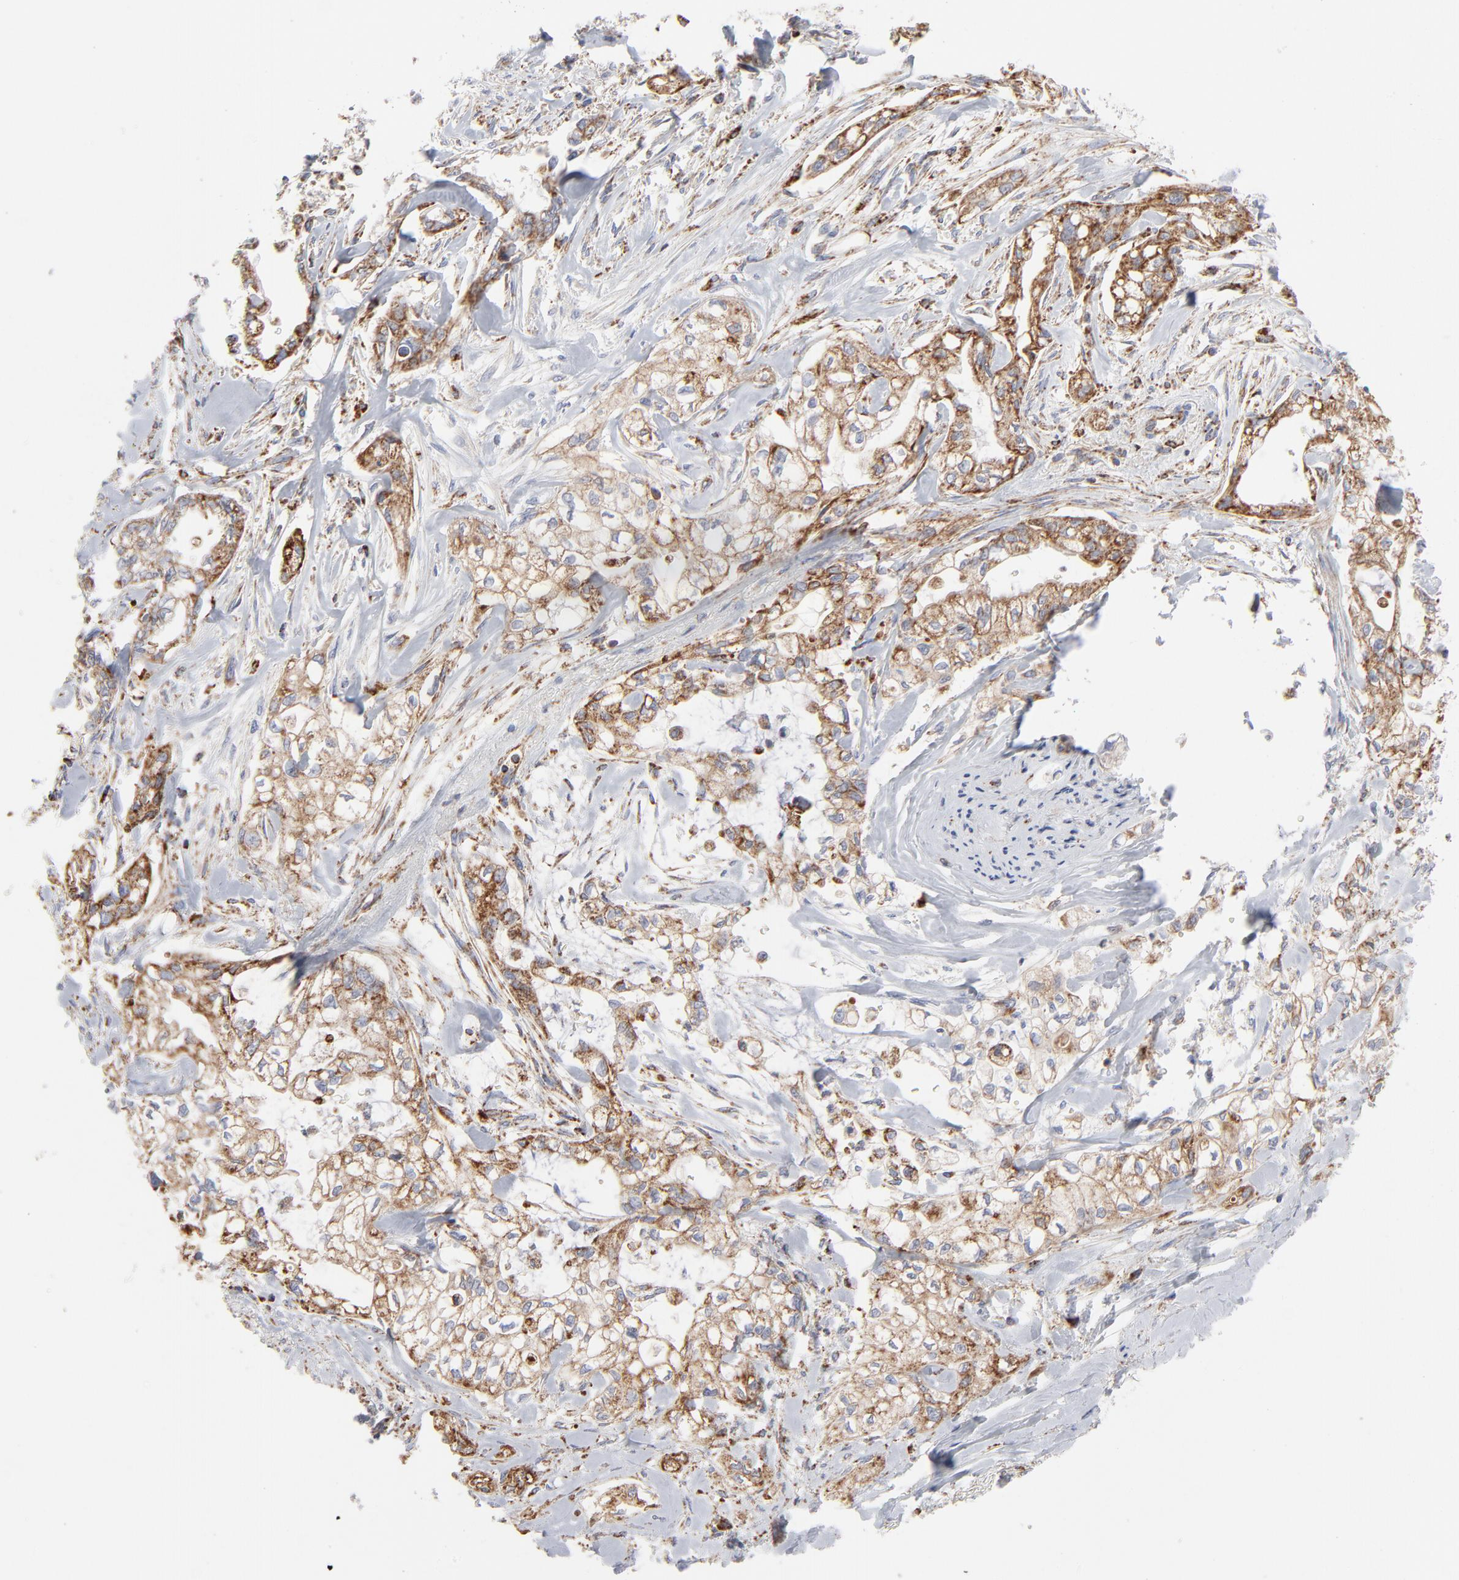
{"staining": {"intensity": "moderate", "quantity": ">75%", "location": "cytoplasmic/membranous"}, "tissue": "pancreatic cancer", "cell_type": "Tumor cells", "image_type": "cancer", "snomed": [{"axis": "morphology", "description": "Normal tissue, NOS"}, {"axis": "topography", "description": "Pancreas"}], "caption": "This micrograph reveals immunohistochemistry (IHC) staining of human pancreatic cancer, with medium moderate cytoplasmic/membranous expression in approximately >75% of tumor cells.", "gene": "ASB3", "patient": {"sex": "male", "age": 42}}